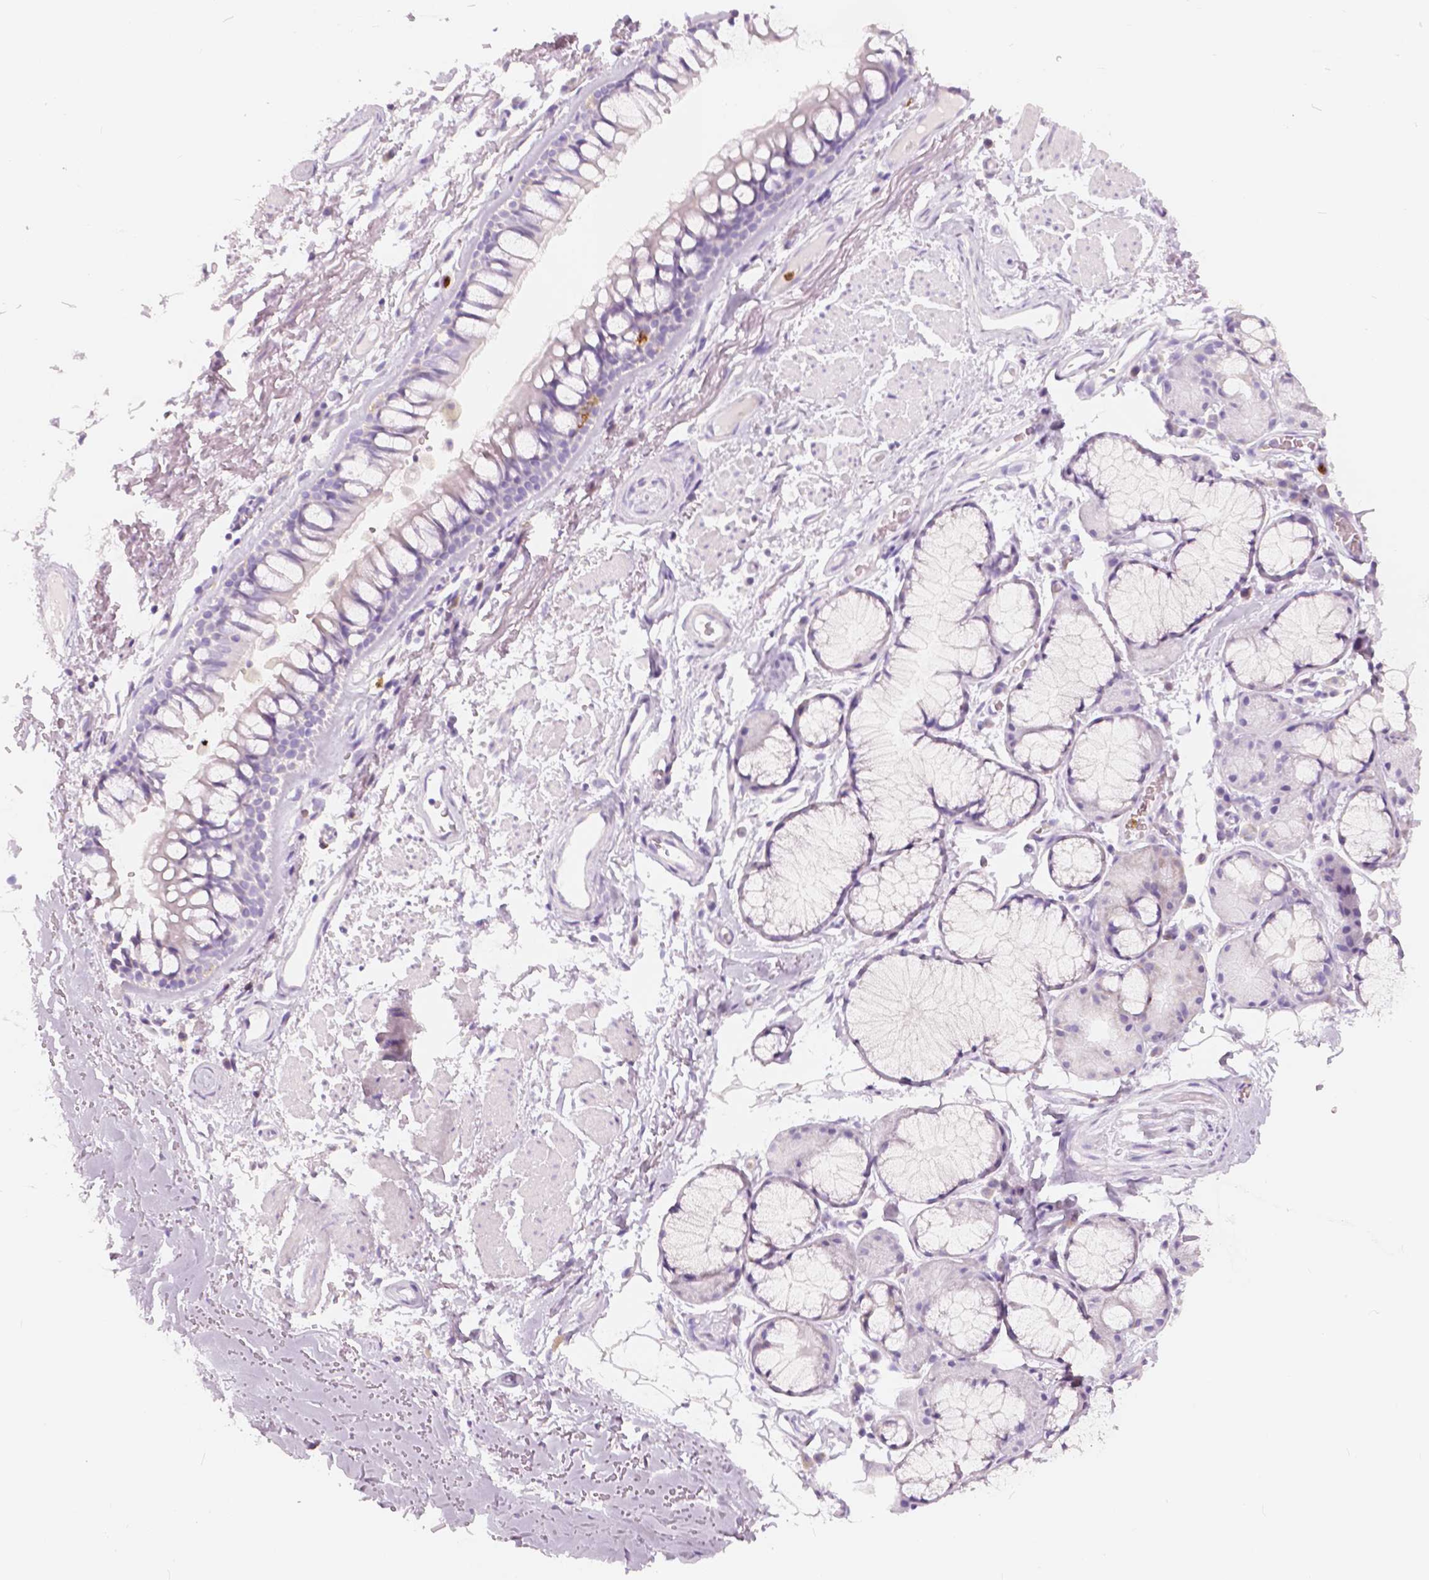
{"staining": {"intensity": "negative", "quantity": "none", "location": "none"}, "tissue": "adipose tissue", "cell_type": "Adipocytes", "image_type": "normal", "snomed": [{"axis": "morphology", "description": "Normal tissue, NOS"}, {"axis": "topography", "description": "Cartilage tissue"}, {"axis": "topography", "description": "Bronchus"}], "caption": "The immunohistochemistry (IHC) photomicrograph has no significant expression in adipocytes of adipose tissue. (DAB (3,3'-diaminobenzidine) immunohistochemistry visualized using brightfield microscopy, high magnification).", "gene": "CXCR2", "patient": {"sex": "female", "age": 79}}